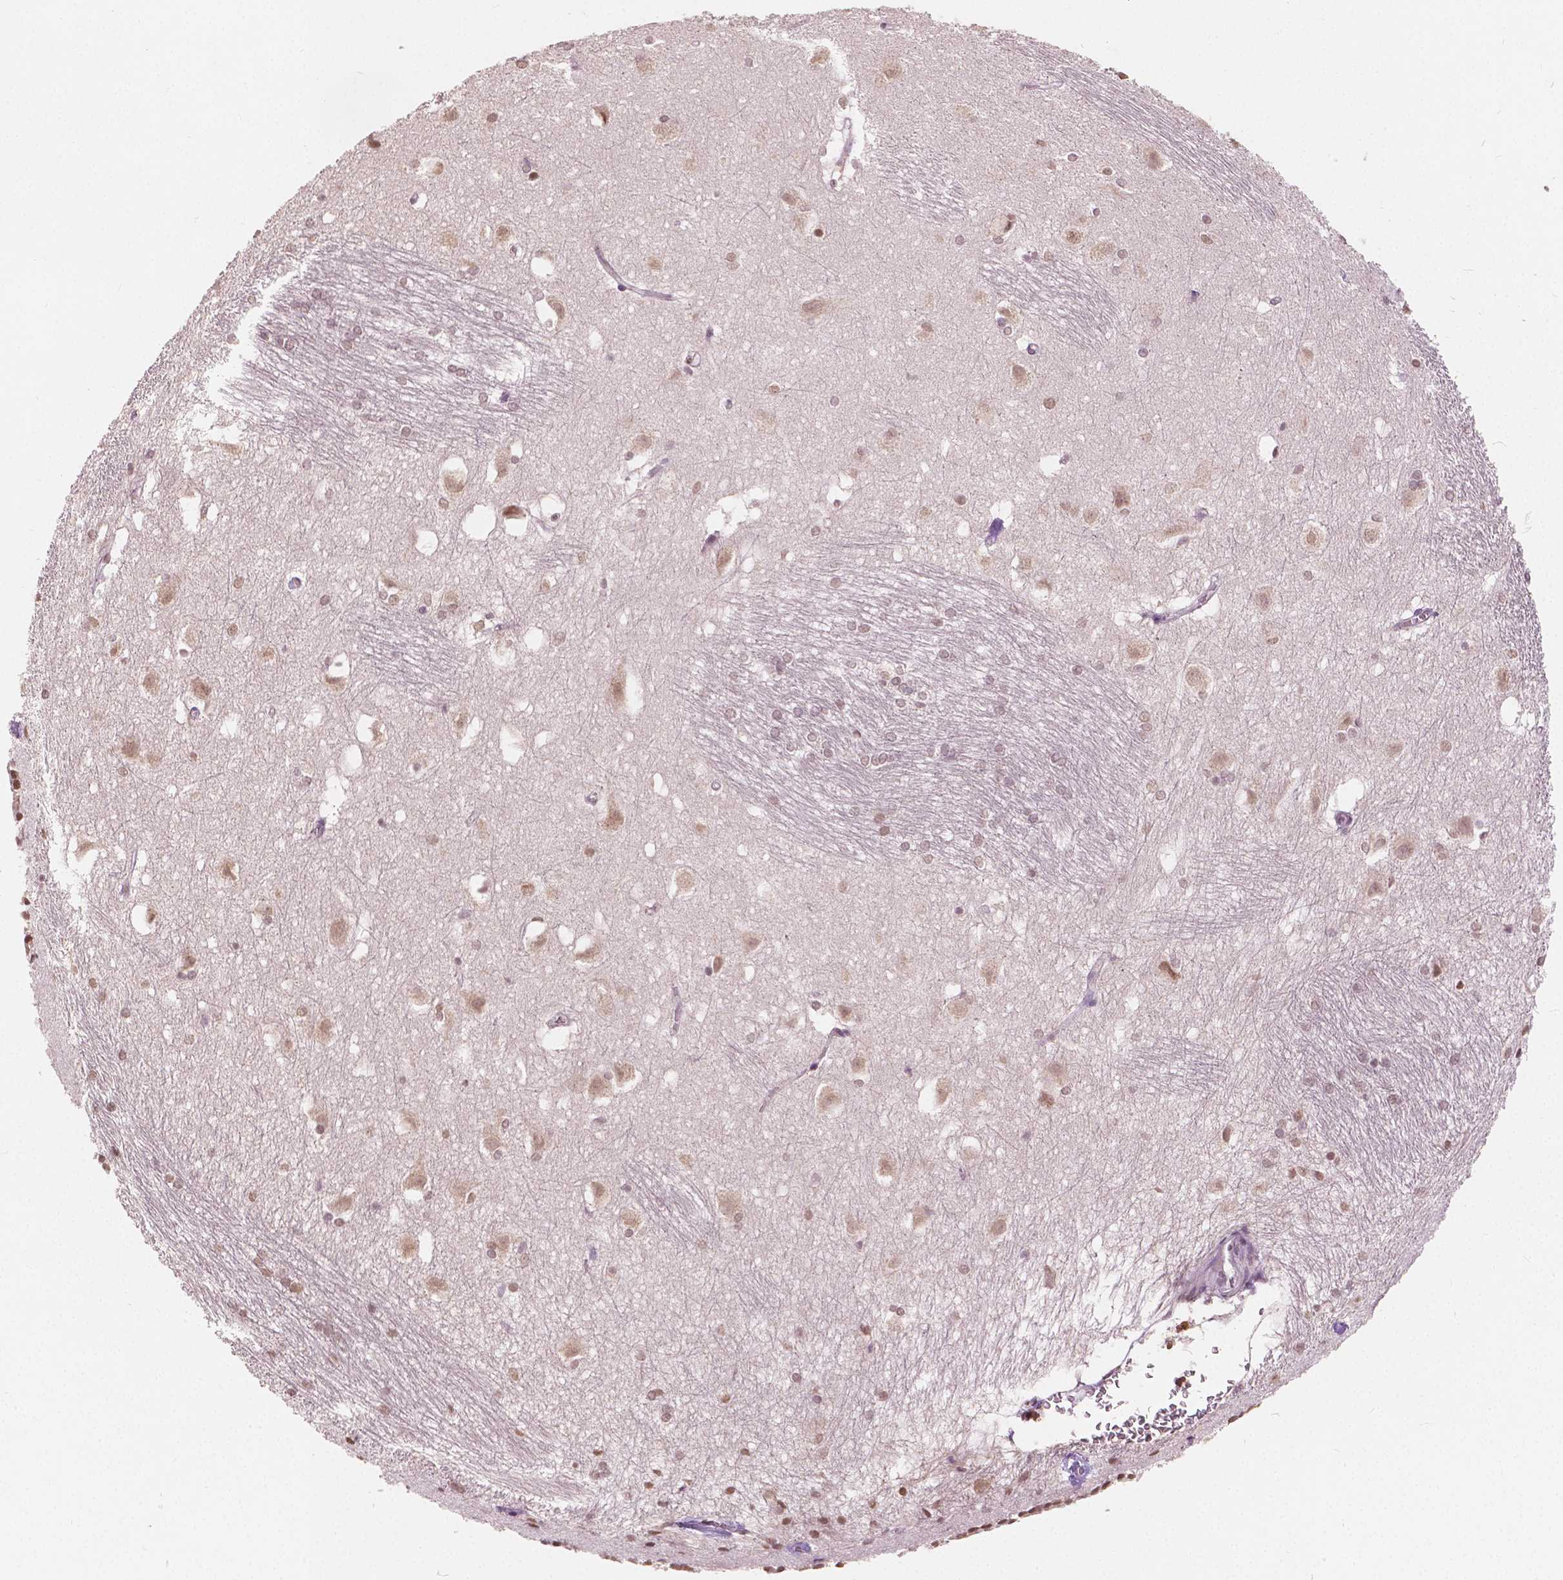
{"staining": {"intensity": "weak", "quantity": "25%-75%", "location": "nuclear"}, "tissue": "hippocampus", "cell_type": "Glial cells", "image_type": "normal", "snomed": [{"axis": "morphology", "description": "Normal tissue, NOS"}, {"axis": "topography", "description": "Cerebral cortex"}, {"axis": "topography", "description": "Hippocampus"}], "caption": "Protein expression by IHC shows weak nuclear staining in about 25%-75% of glial cells in benign hippocampus. (DAB (3,3'-diaminobenzidine) IHC, brown staining for protein, blue staining for nuclei).", "gene": "HOXA10", "patient": {"sex": "female", "age": 19}}